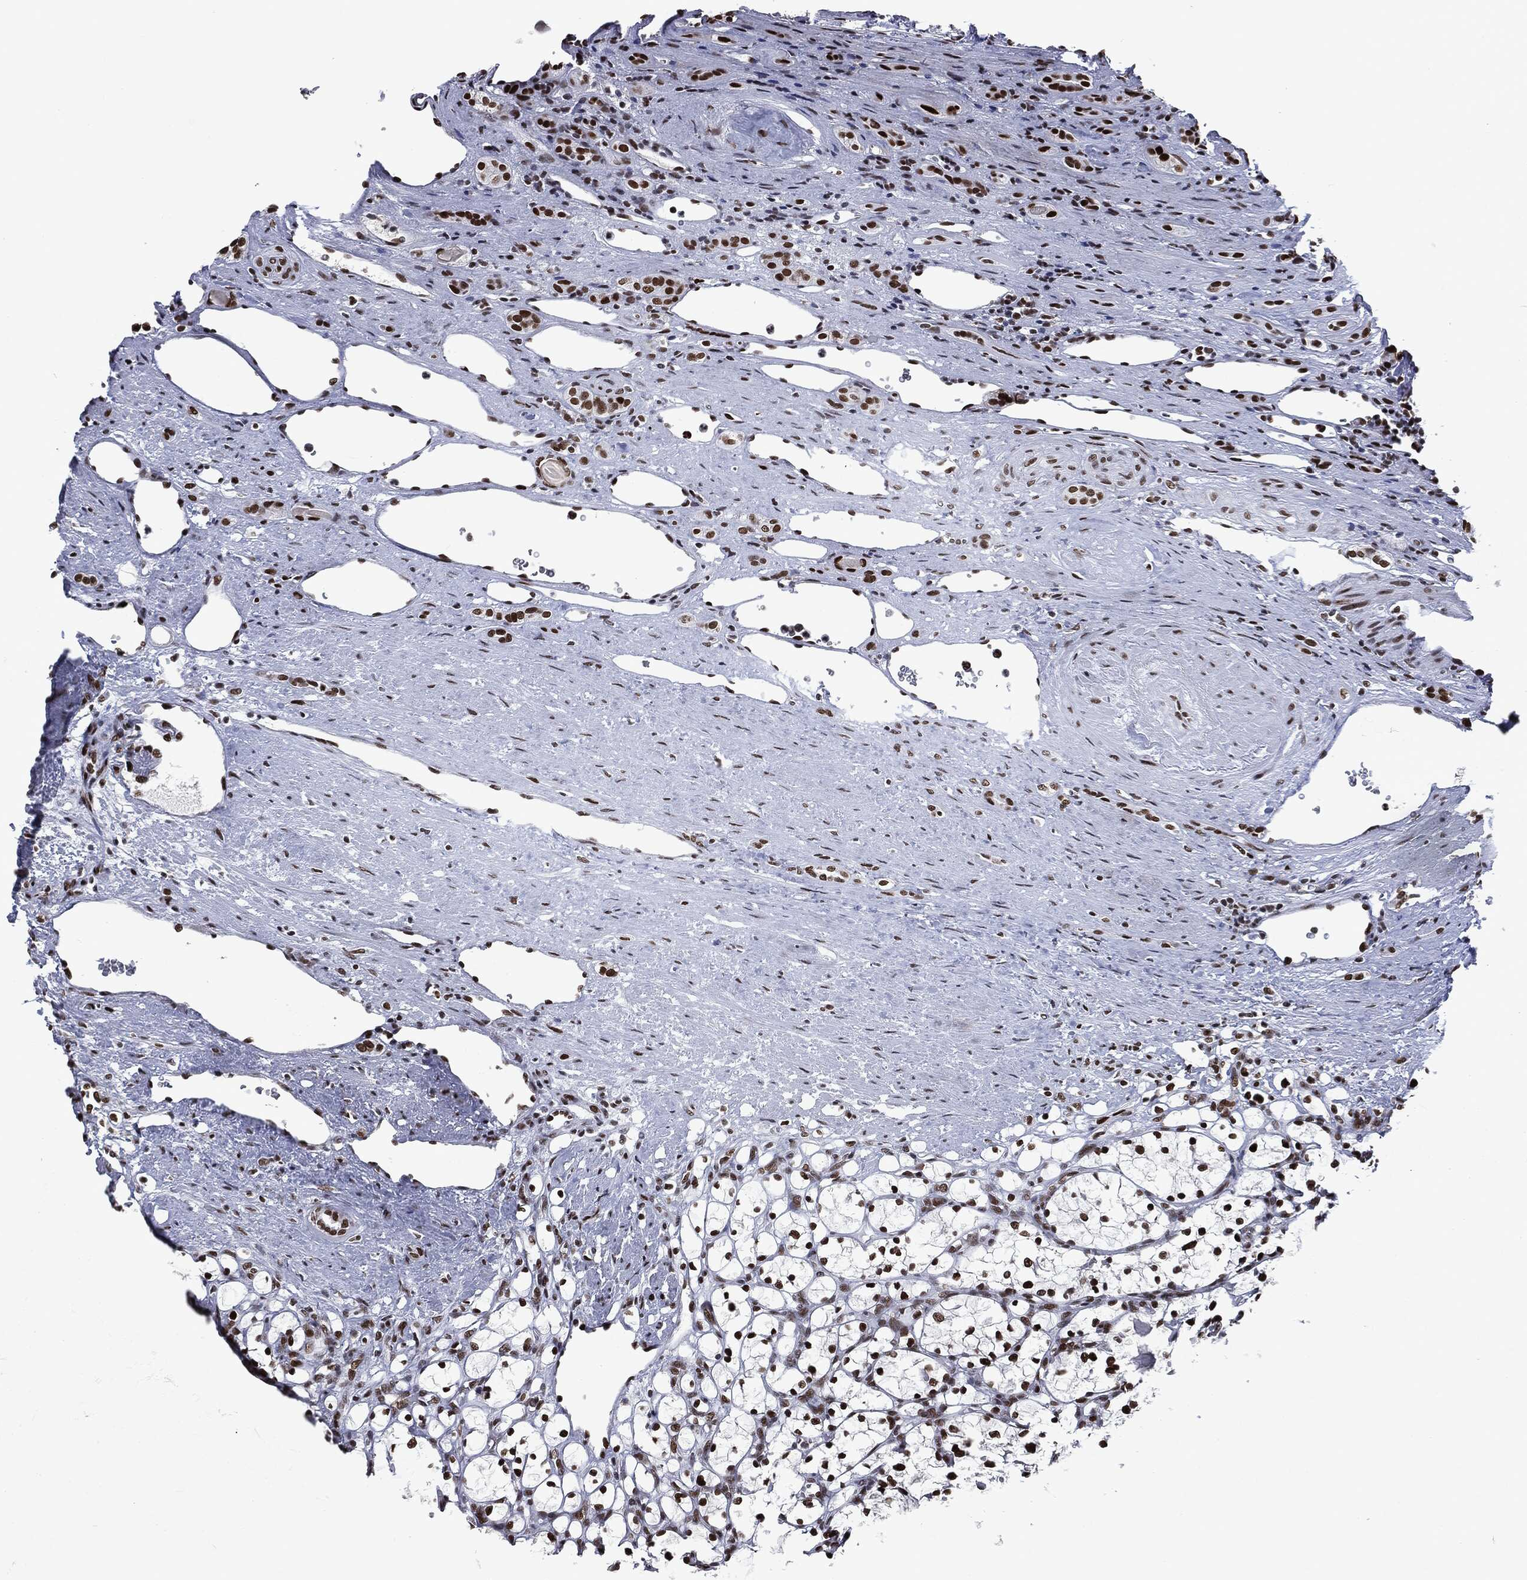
{"staining": {"intensity": "strong", "quantity": ">75%", "location": "nuclear"}, "tissue": "renal cancer", "cell_type": "Tumor cells", "image_type": "cancer", "snomed": [{"axis": "morphology", "description": "Adenocarcinoma, NOS"}, {"axis": "topography", "description": "Kidney"}], "caption": "Brown immunohistochemical staining in renal adenocarcinoma displays strong nuclear staining in about >75% of tumor cells.", "gene": "MSH2", "patient": {"sex": "female", "age": 69}}